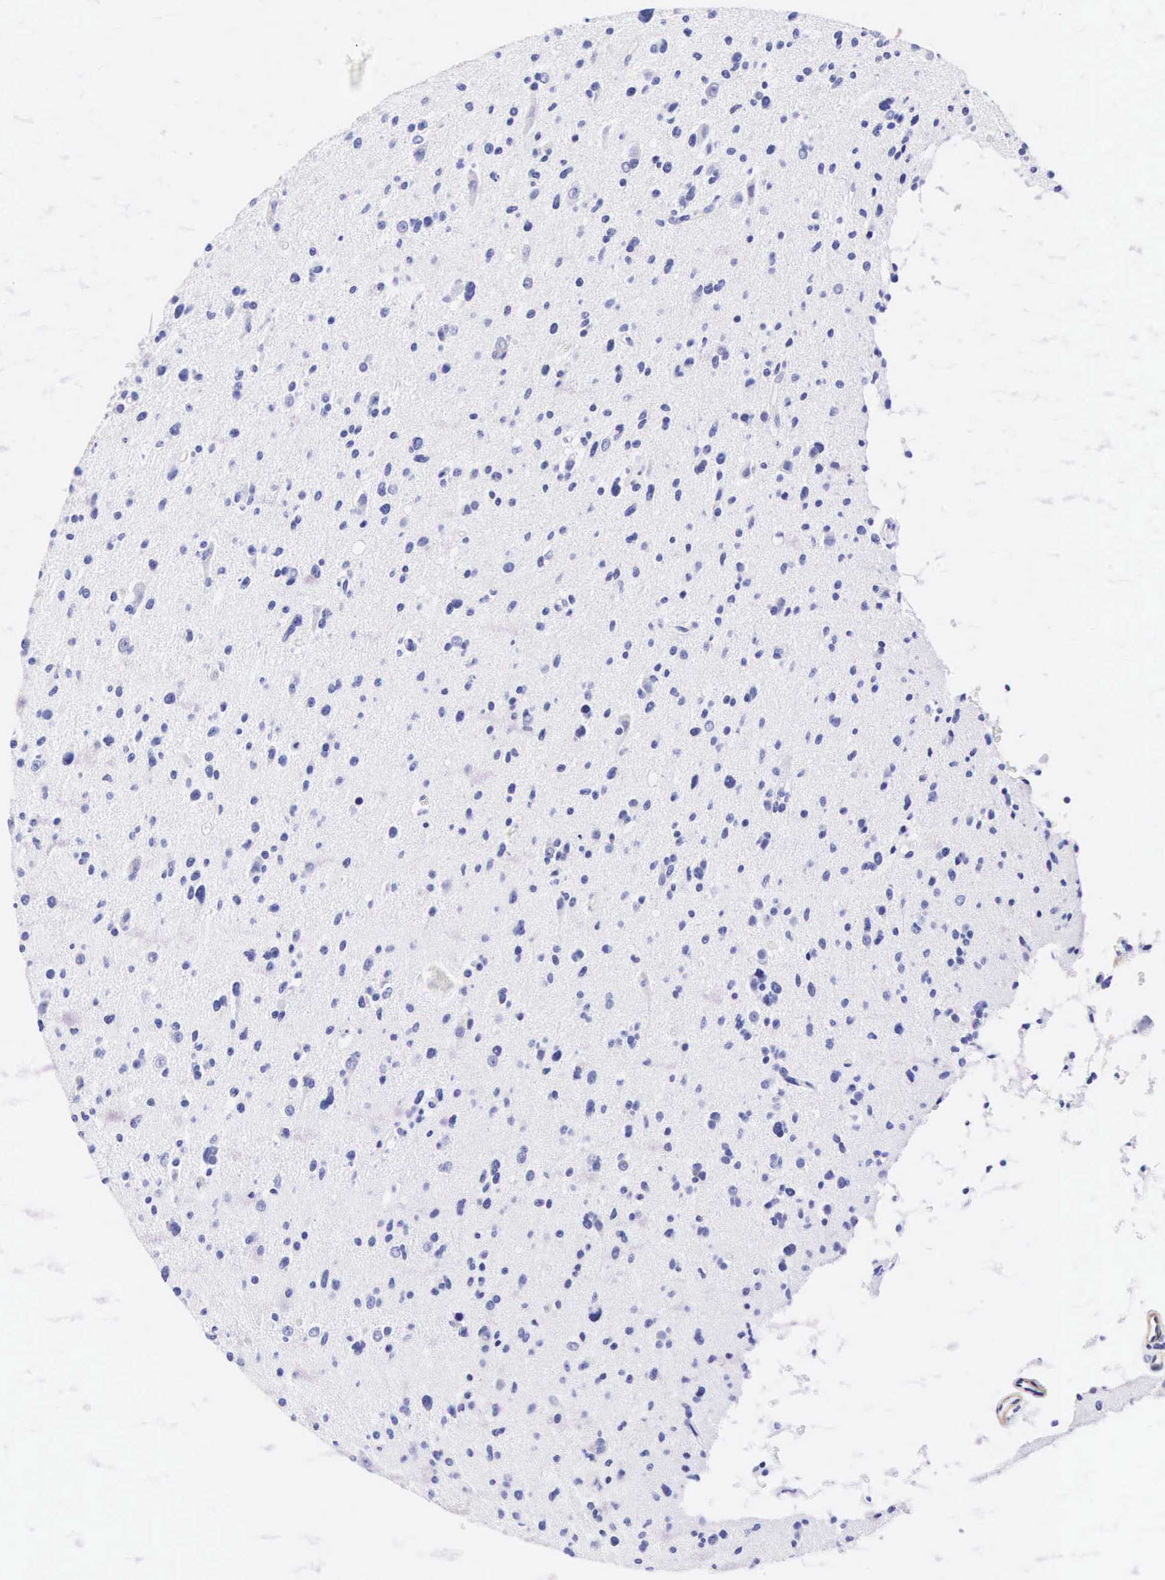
{"staining": {"intensity": "negative", "quantity": "none", "location": "none"}, "tissue": "glioma", "cell_type": "Tumor cells", "image_type": "cancer", "snomed": [{"axis": "morphology", "description": "Glioma, malignant, Low grade"}, {"axis": "topography", "description": "Brain"}], "caption": "IHC of human low-grade glioma (malignant) shows no staining in tumor cells.", "gene": "CNN1", "patient": {"sex": "female", "age": 46}}